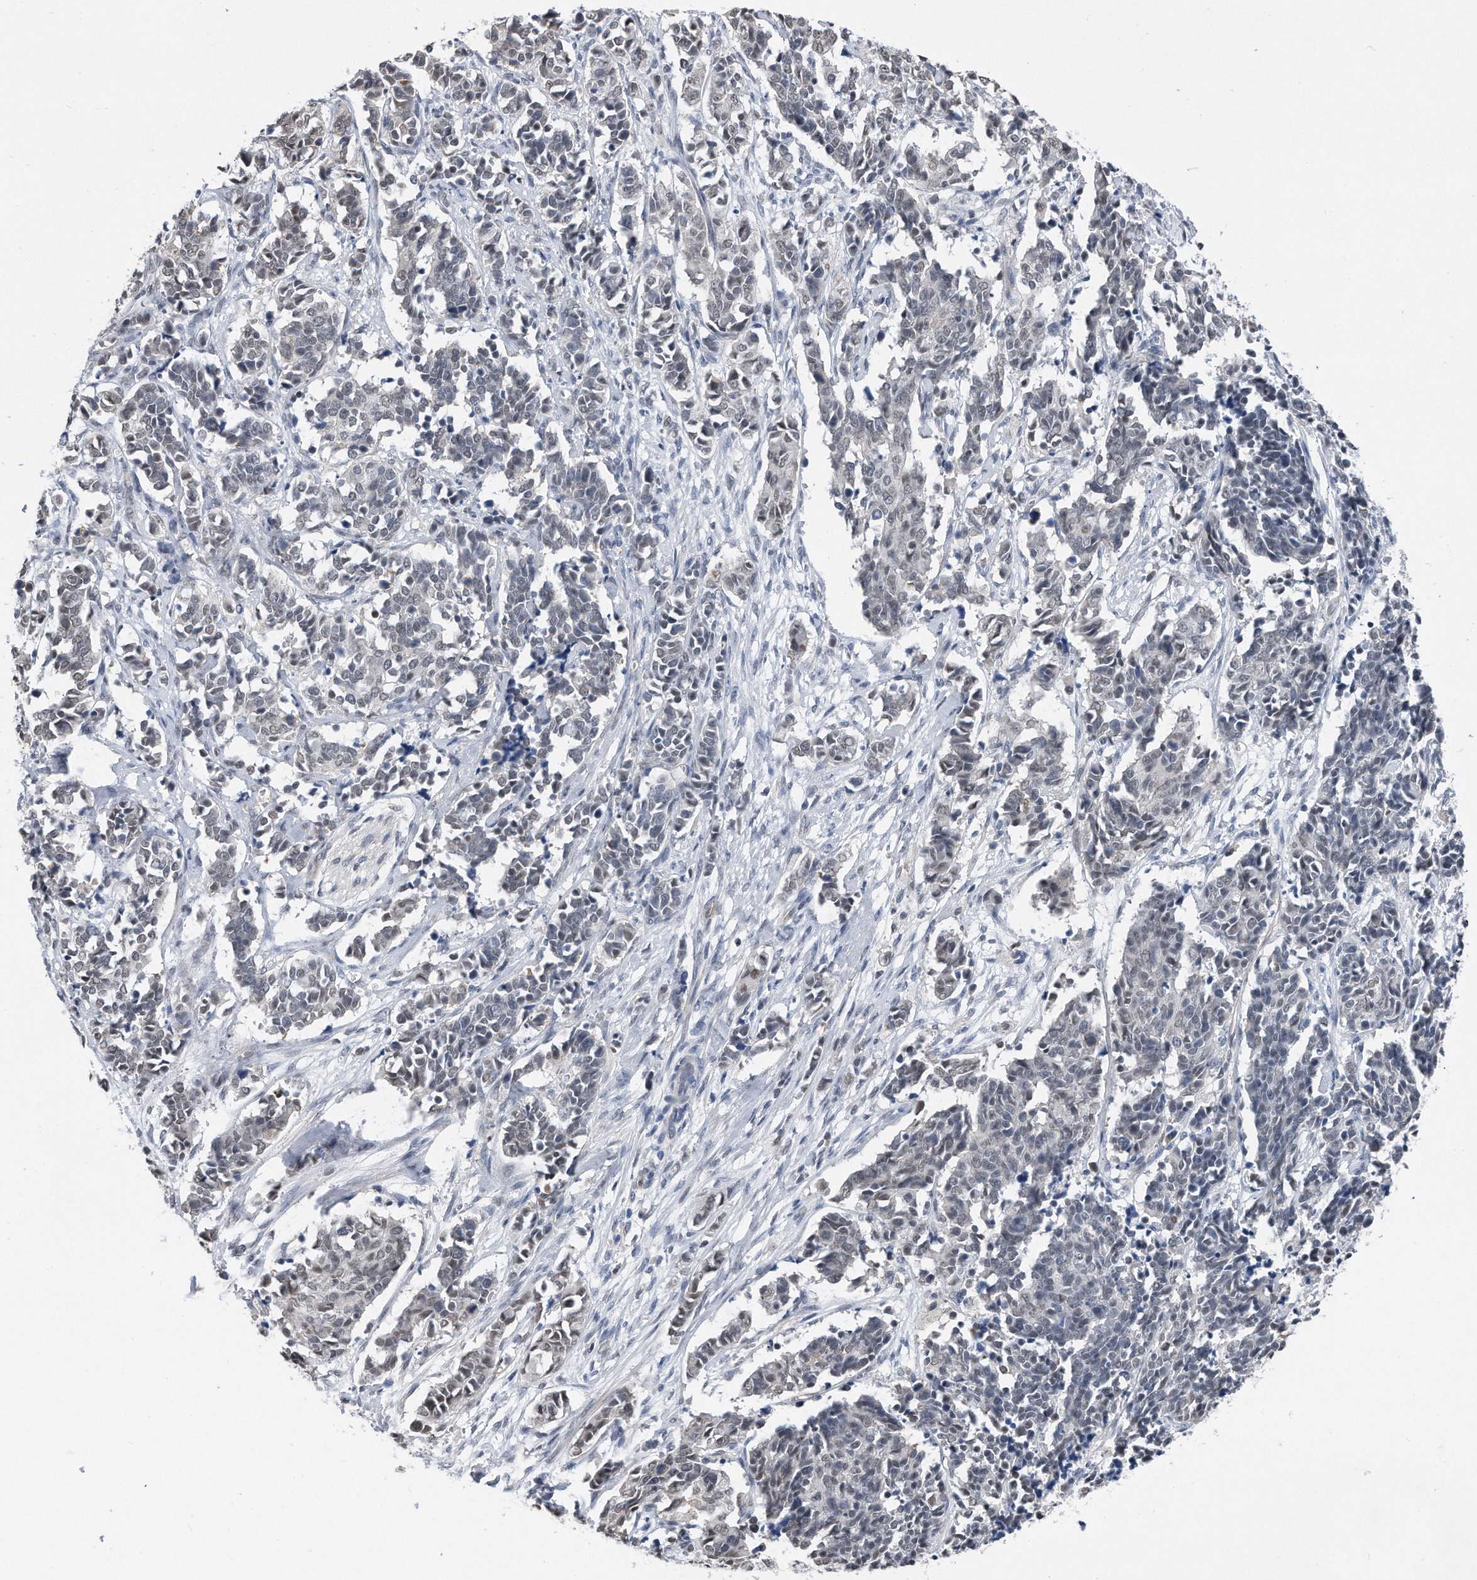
{"staining": {"intensity": "negative", "quantity": "none", "location": "none"}, "tissue": "cervical cancer", "cell_type": "Tumor cells", "image_type": "cancer", "snomed": [{"axis": "morphology", "description": "Normal tissue, NOS"}, {"axis": "morphology", "description": "Squamous cell carcinoma, NOS"}, {"axis": "topography", "description": "Cervix"}], "caption": "A histopathology image of cervical cancer (squamous cell carcinoma) stained for a protein reveals no brown staining in tumor cells.", "gene": "TP53INP1", "patient": {"sex": "female", "age": 35}}